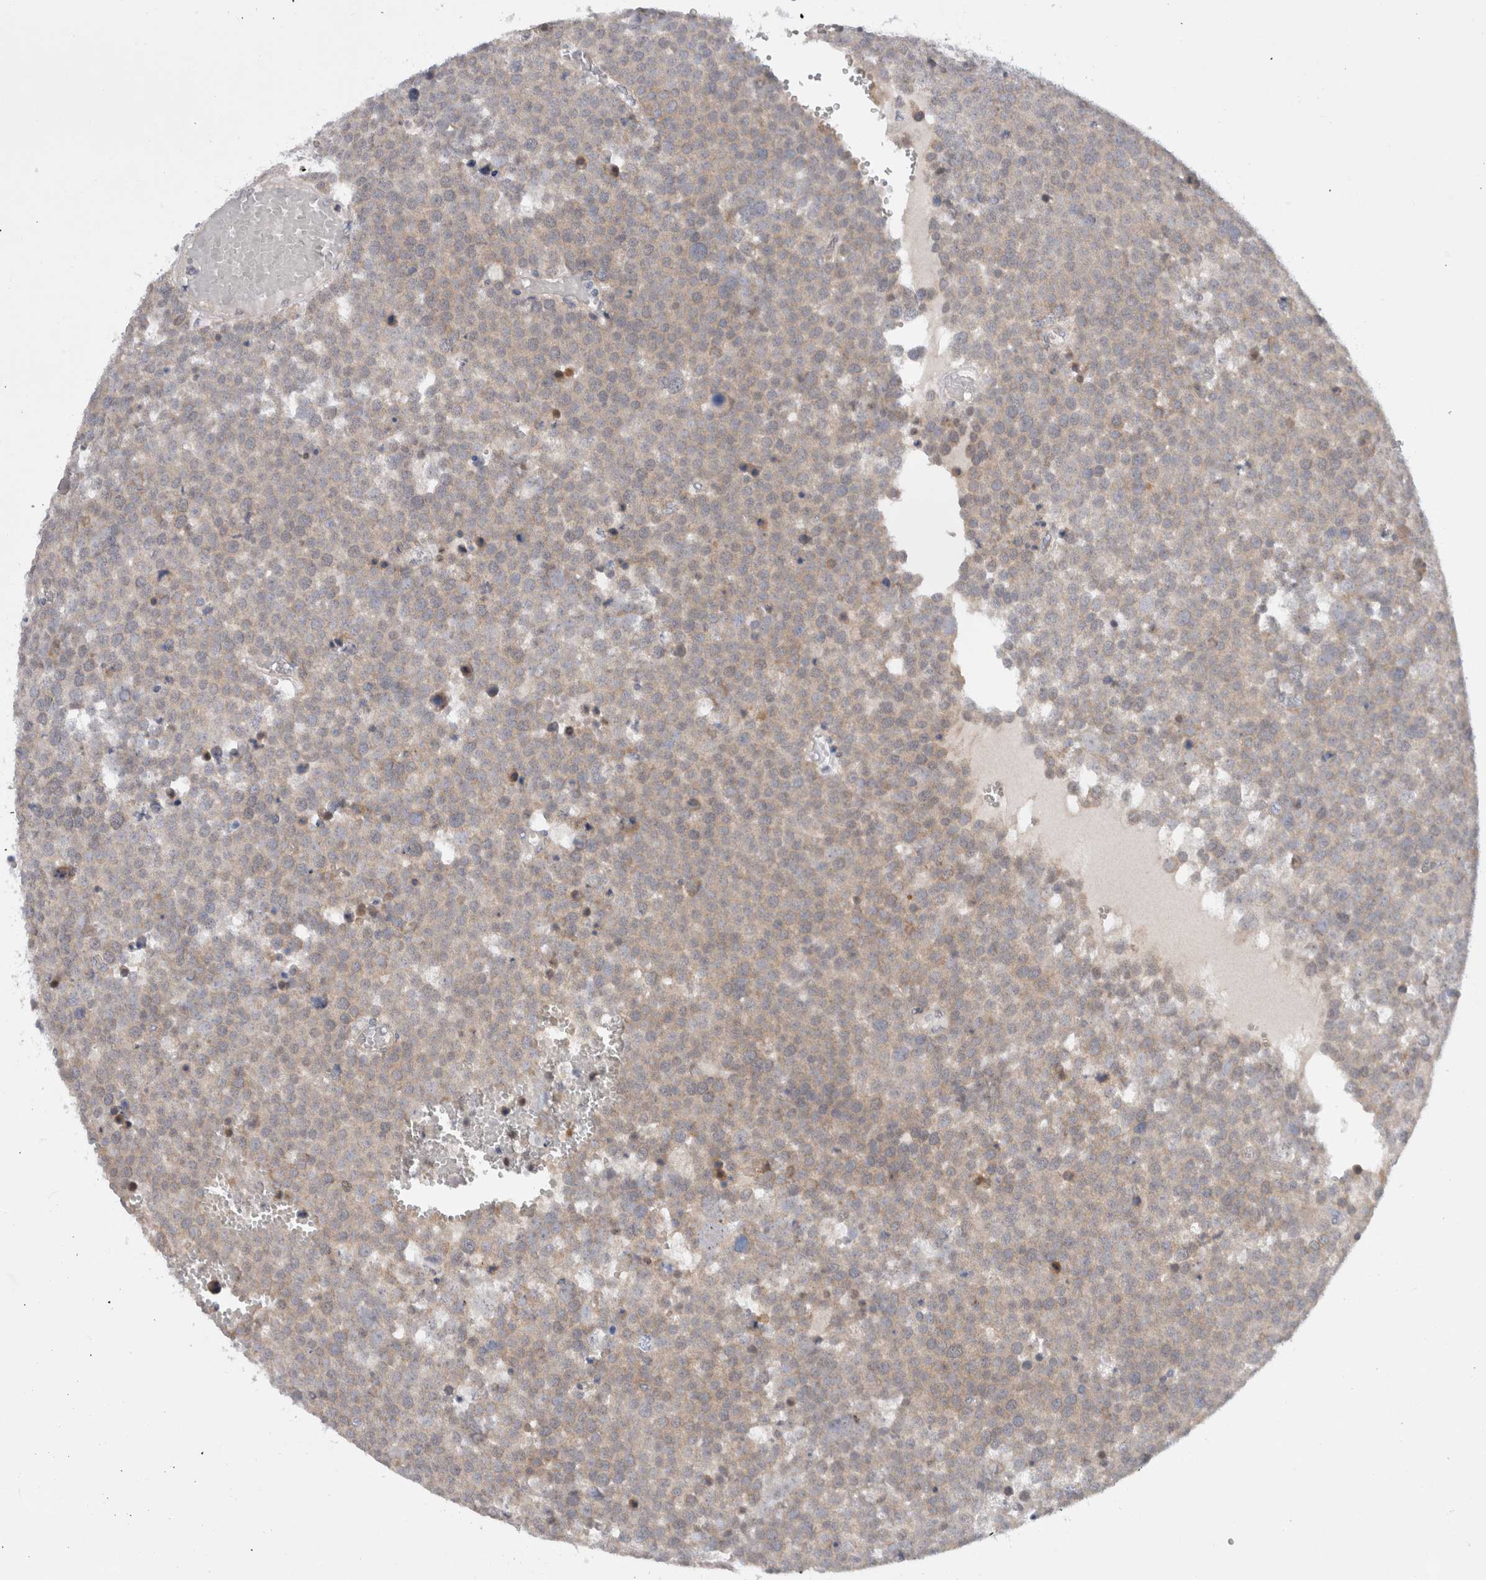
{"staining": {"intensity": "moderate", "quantity": "25%-75%", "location": "cytoplasmic/membranous"}, "tissue": "testis cancer", "cell_type": "Tumor cells", "image_type": "cancer", "snomed": [{"axis": "morphology", "description": "Seminoma, NOS"}, {"axis": "topography", "description": "Testis"}], "caption": "A brown stain highlights moderate cytoplasmic/membranous positivity of a protein in testis cancer (seminoma) tumor cells.", "gene": "CERS3", "patient": {"sex": "male", "age": 71}}